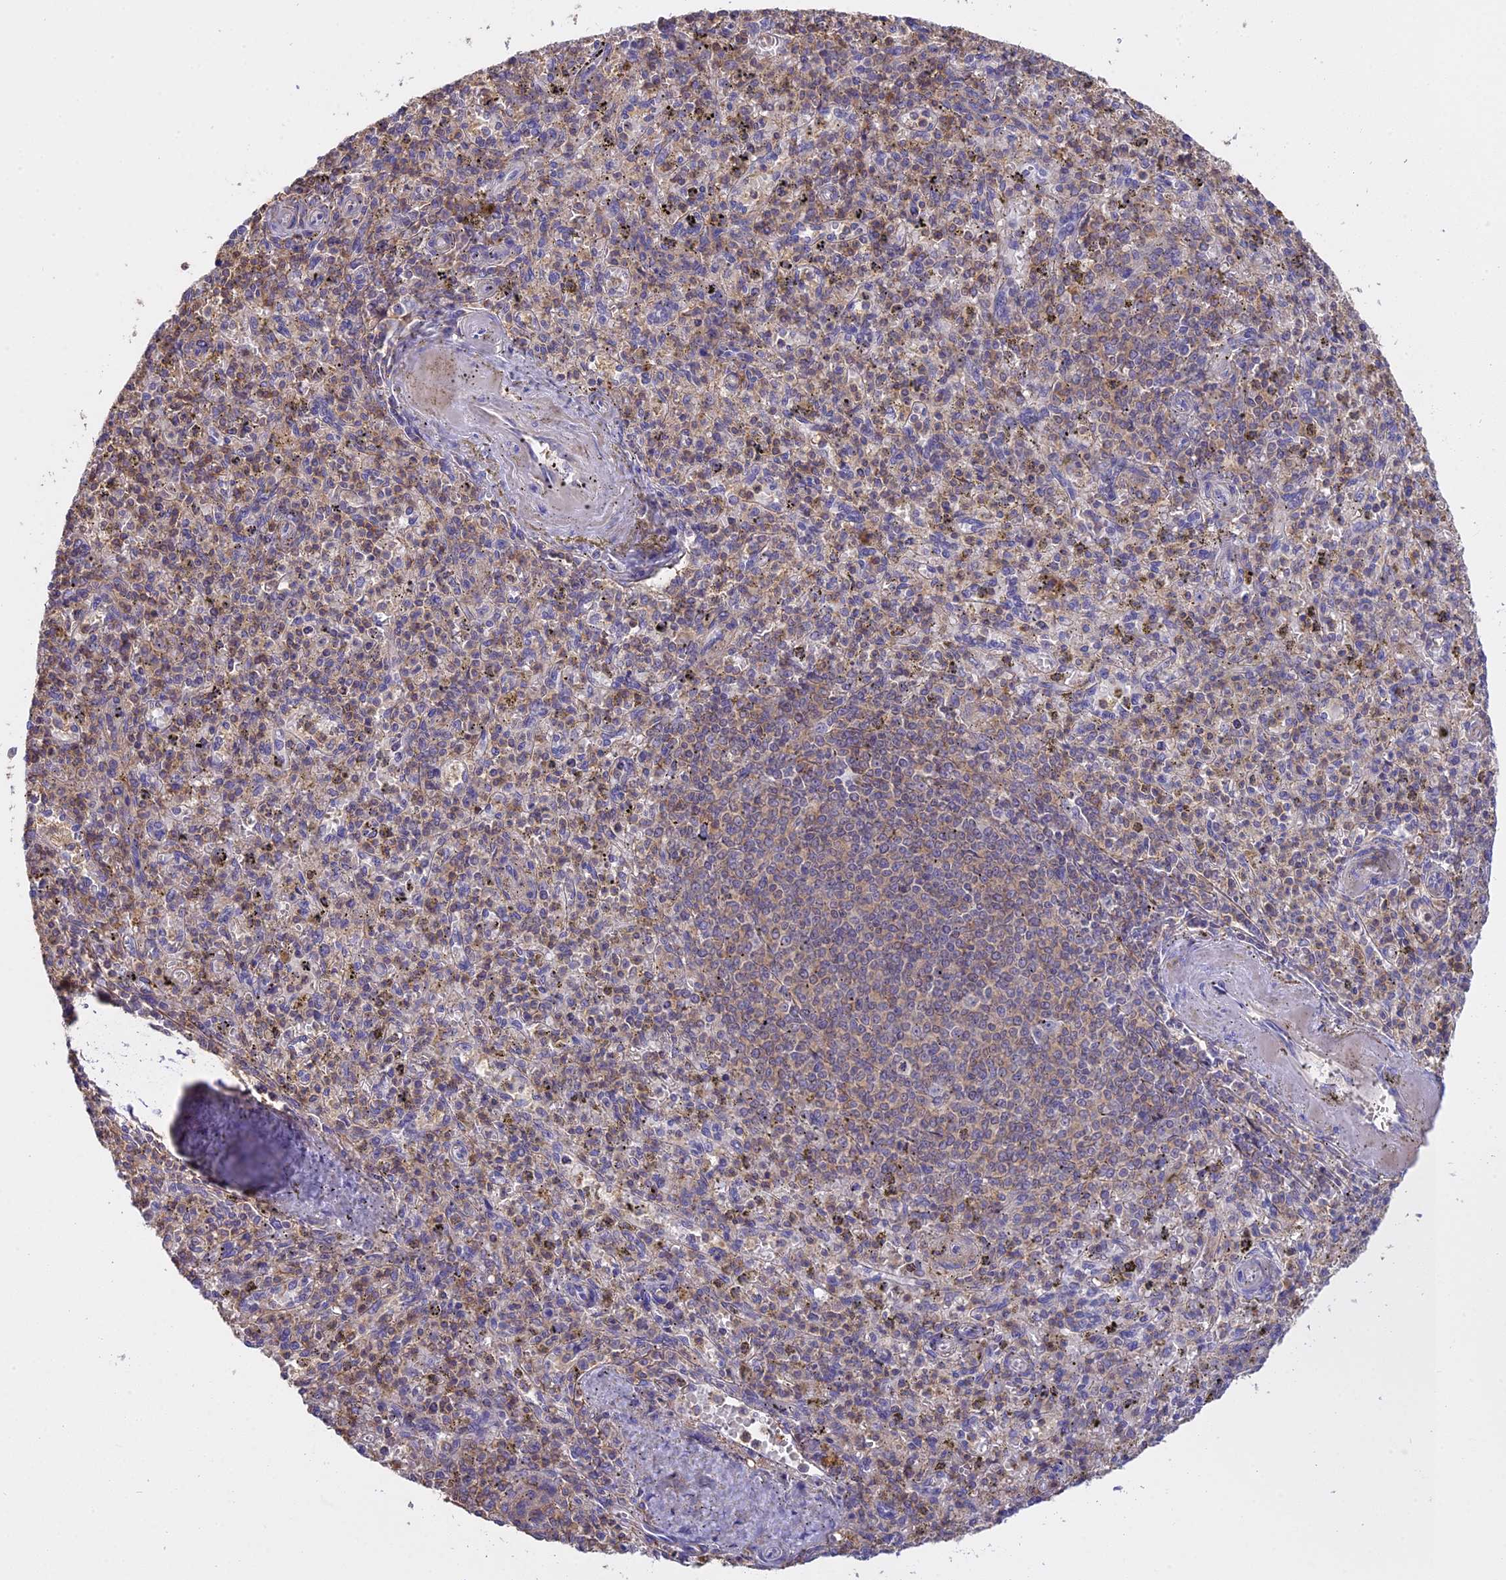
{"staining": {"intensity": "negative", "quantity": "none", "location": "none"}, "tissue": "spleen", "cell_type": "Cells in red pulp", "image_type": "normal", "snomed": [{"axis": "morphology", "description": "Normal tissue, NOS"}, {"axis": "topography", "description": "Spleen"}], "caption": "Photomicrograph shows no significant protein positivity in cells in red pulp of normal spleen. (Brightfield microscopy of DAB immunohistochemistry at high magnification).", "gene": "CFAP119", "patient": {"sex": "male", "age": 72}}